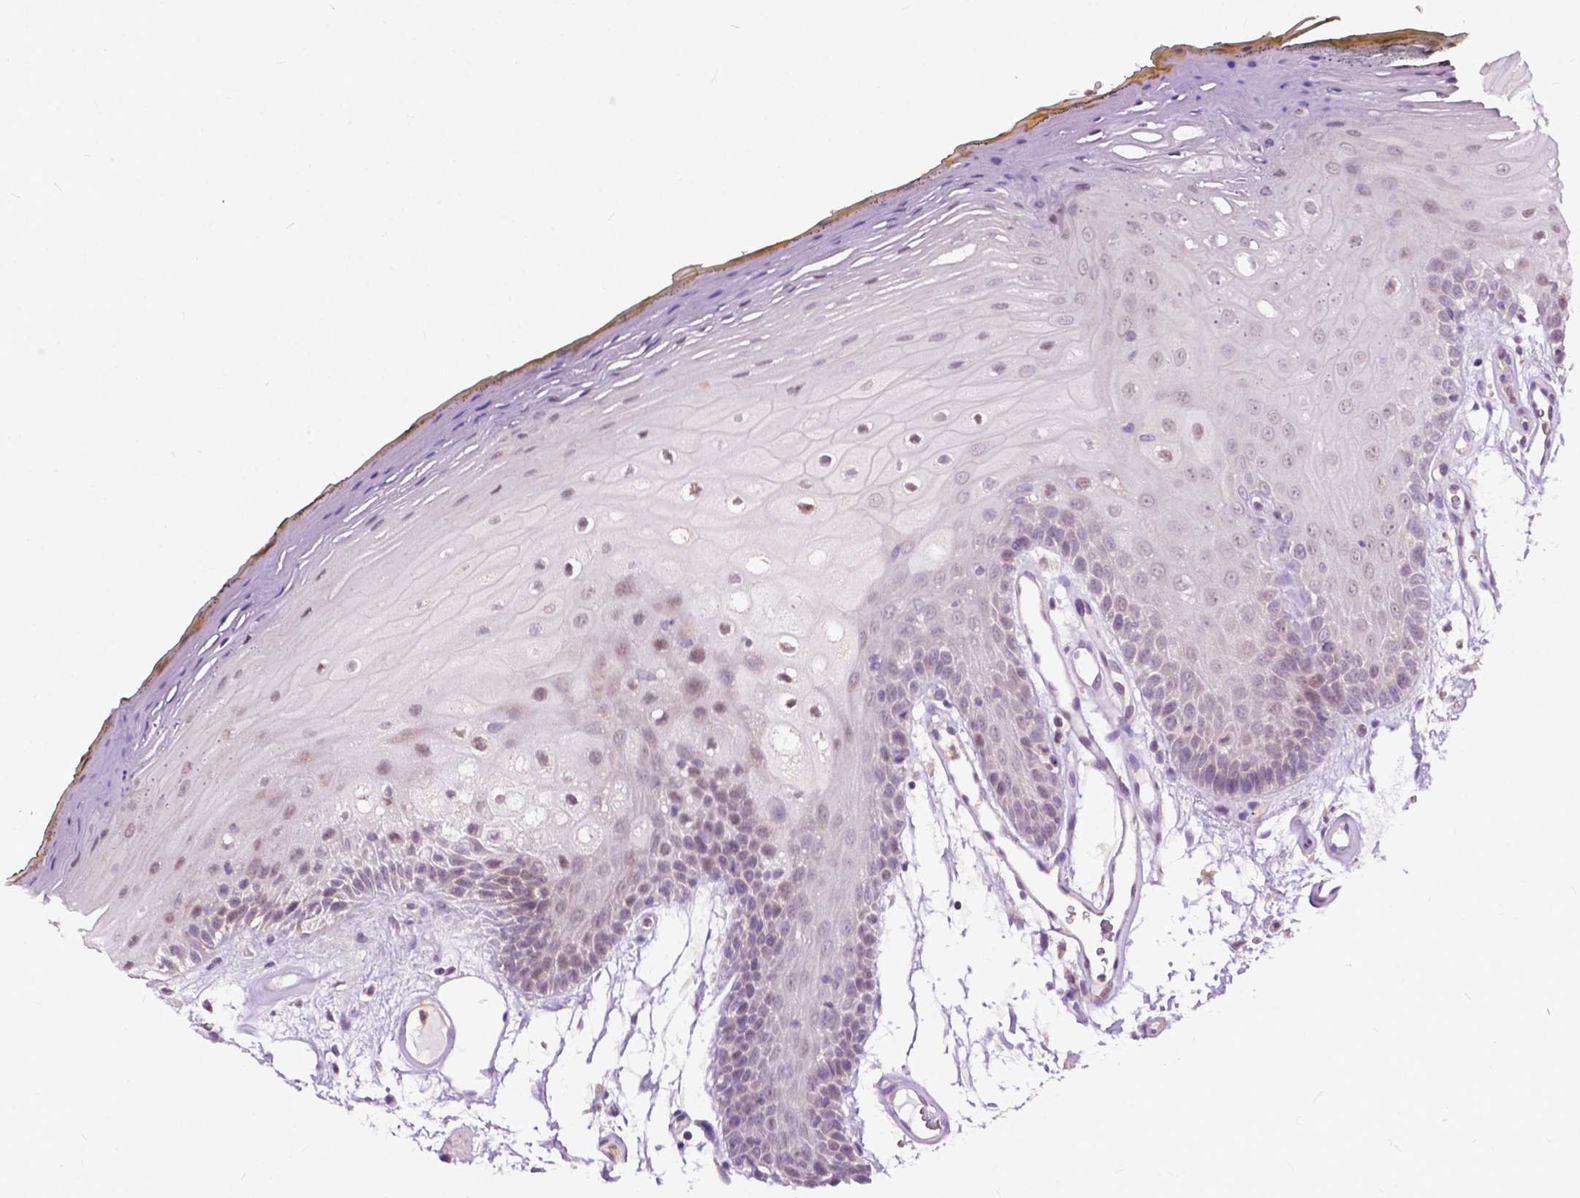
{"staining": {"intensity": "weak", "quantity": "<25%", "location": "cytoplasmic/membranous,nuclear"}, "tissue": "oral mucosa", "cell_type": "Squamous epithelial cells", "image_type": "normal", "snomed": [{"axis": "morphology", "description": "Normal tissue, NOS"}, {"axis": "morphology", "description": "Squamous cell carcinoma, NOS"}, {"axis": "topography", "description": "Oral tissue"}, {"axis": "topography", "description": "Head-Neck"}], "caption": "Immunohistochemical staining of unremarkable oral mucosa reveals no significant expression in squamous epithelial cells. (Brightfield microscopy of DAB immunohistochemistry at high magnification).", "gene": "TTC9B", "patient": {"sex": "male", "age": 52}}